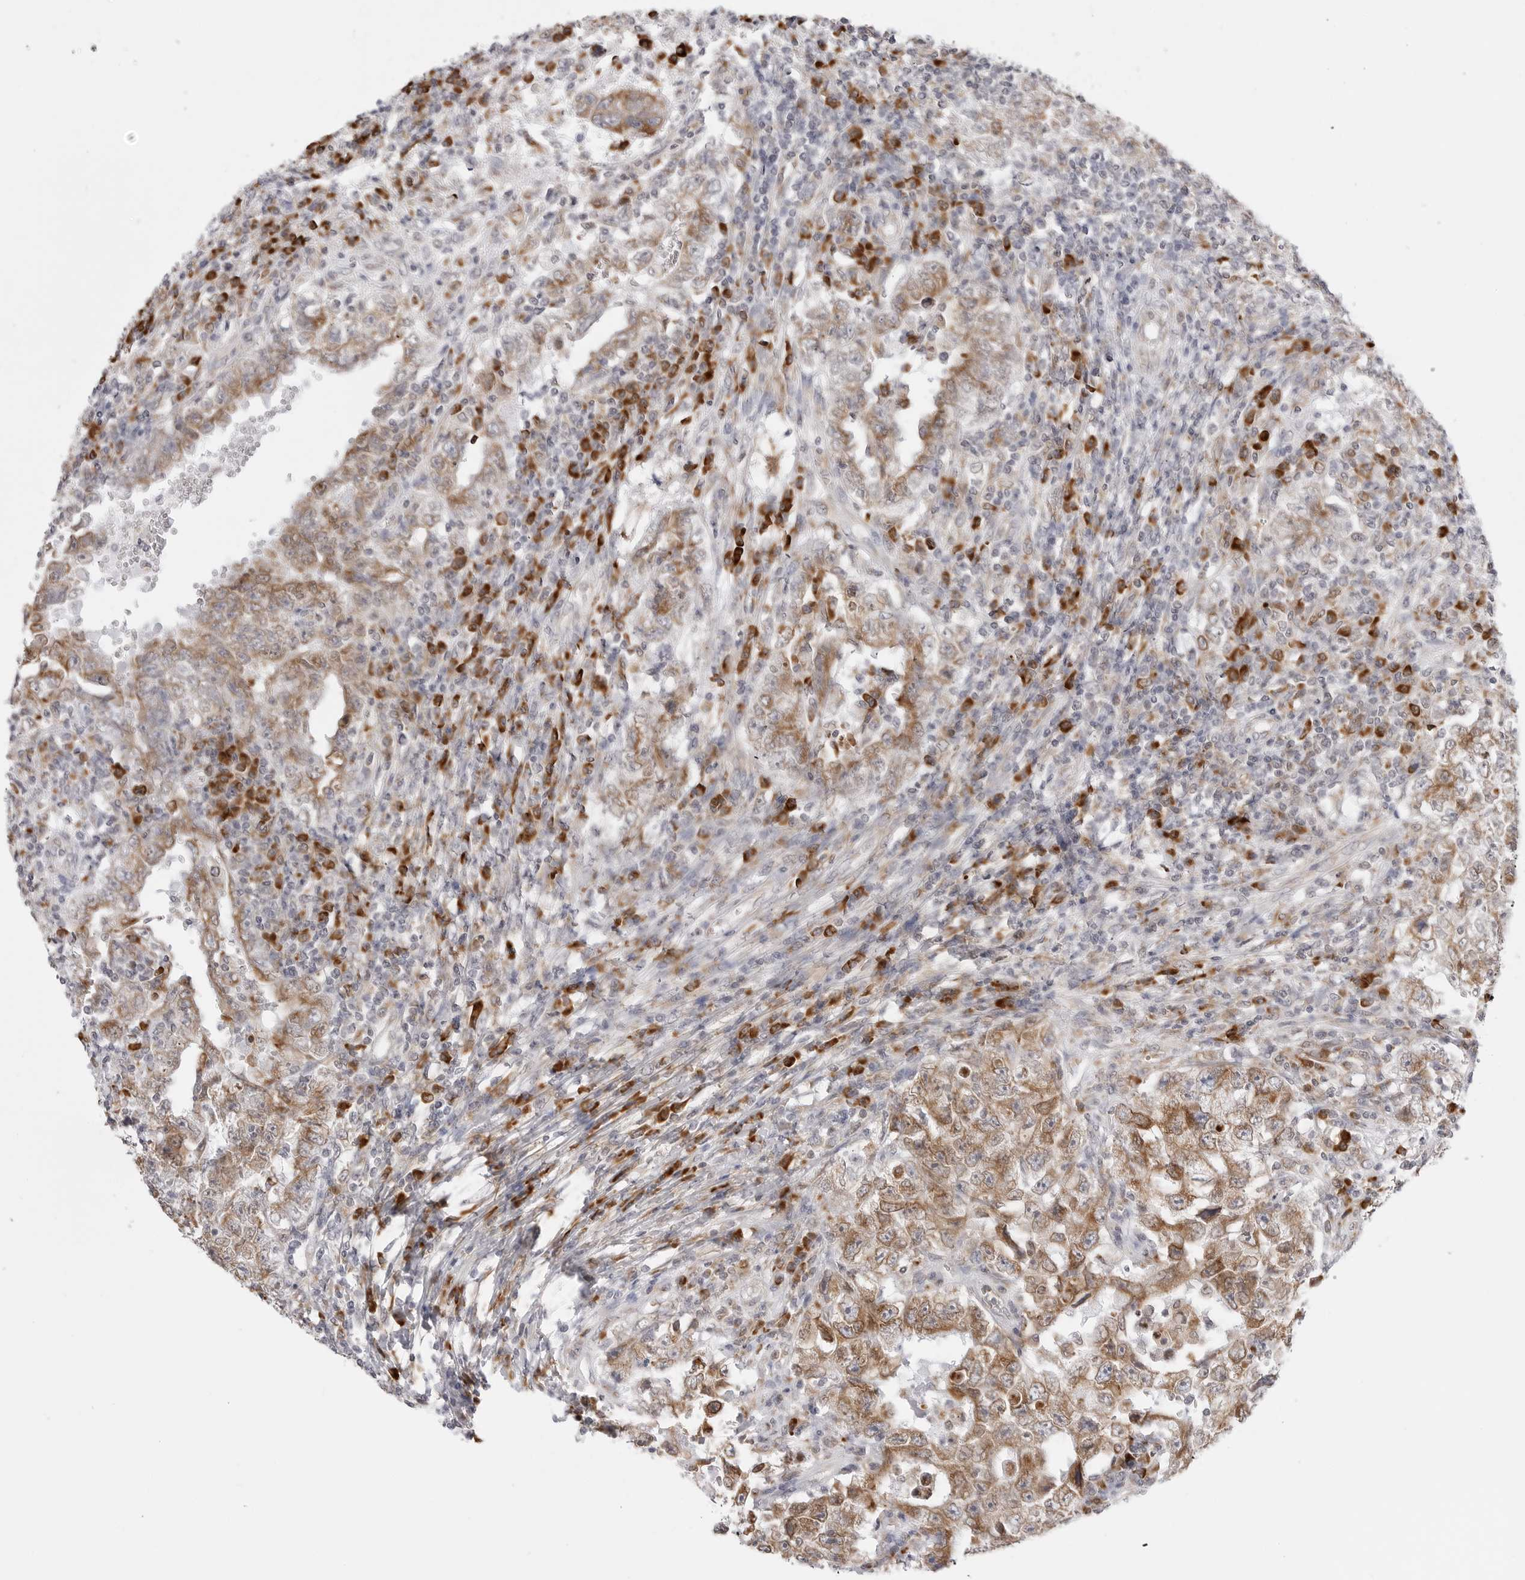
{"staining": {"intensity": "moderate", "quantity": ">75%", "location": "cytoplasmic/membranous"}, "tissue": "testis cancer", "cell_type": "Tumor cells", "image_type": "cancer", "snomed": [{"axis": "morphology", "description": "Carcinoma, Embryonal, NOS"}, {"axis": "topography", "description": "Testis"}], "caption": "About >75% of tumor cells in embryonal carcinoma (testis) reveal moderate cytoplasmic/membranous protein expression as visualized by brown immunohistochemical staining.", "gene": "RPN1", "patient": {"sex": "male", "age": 26}}